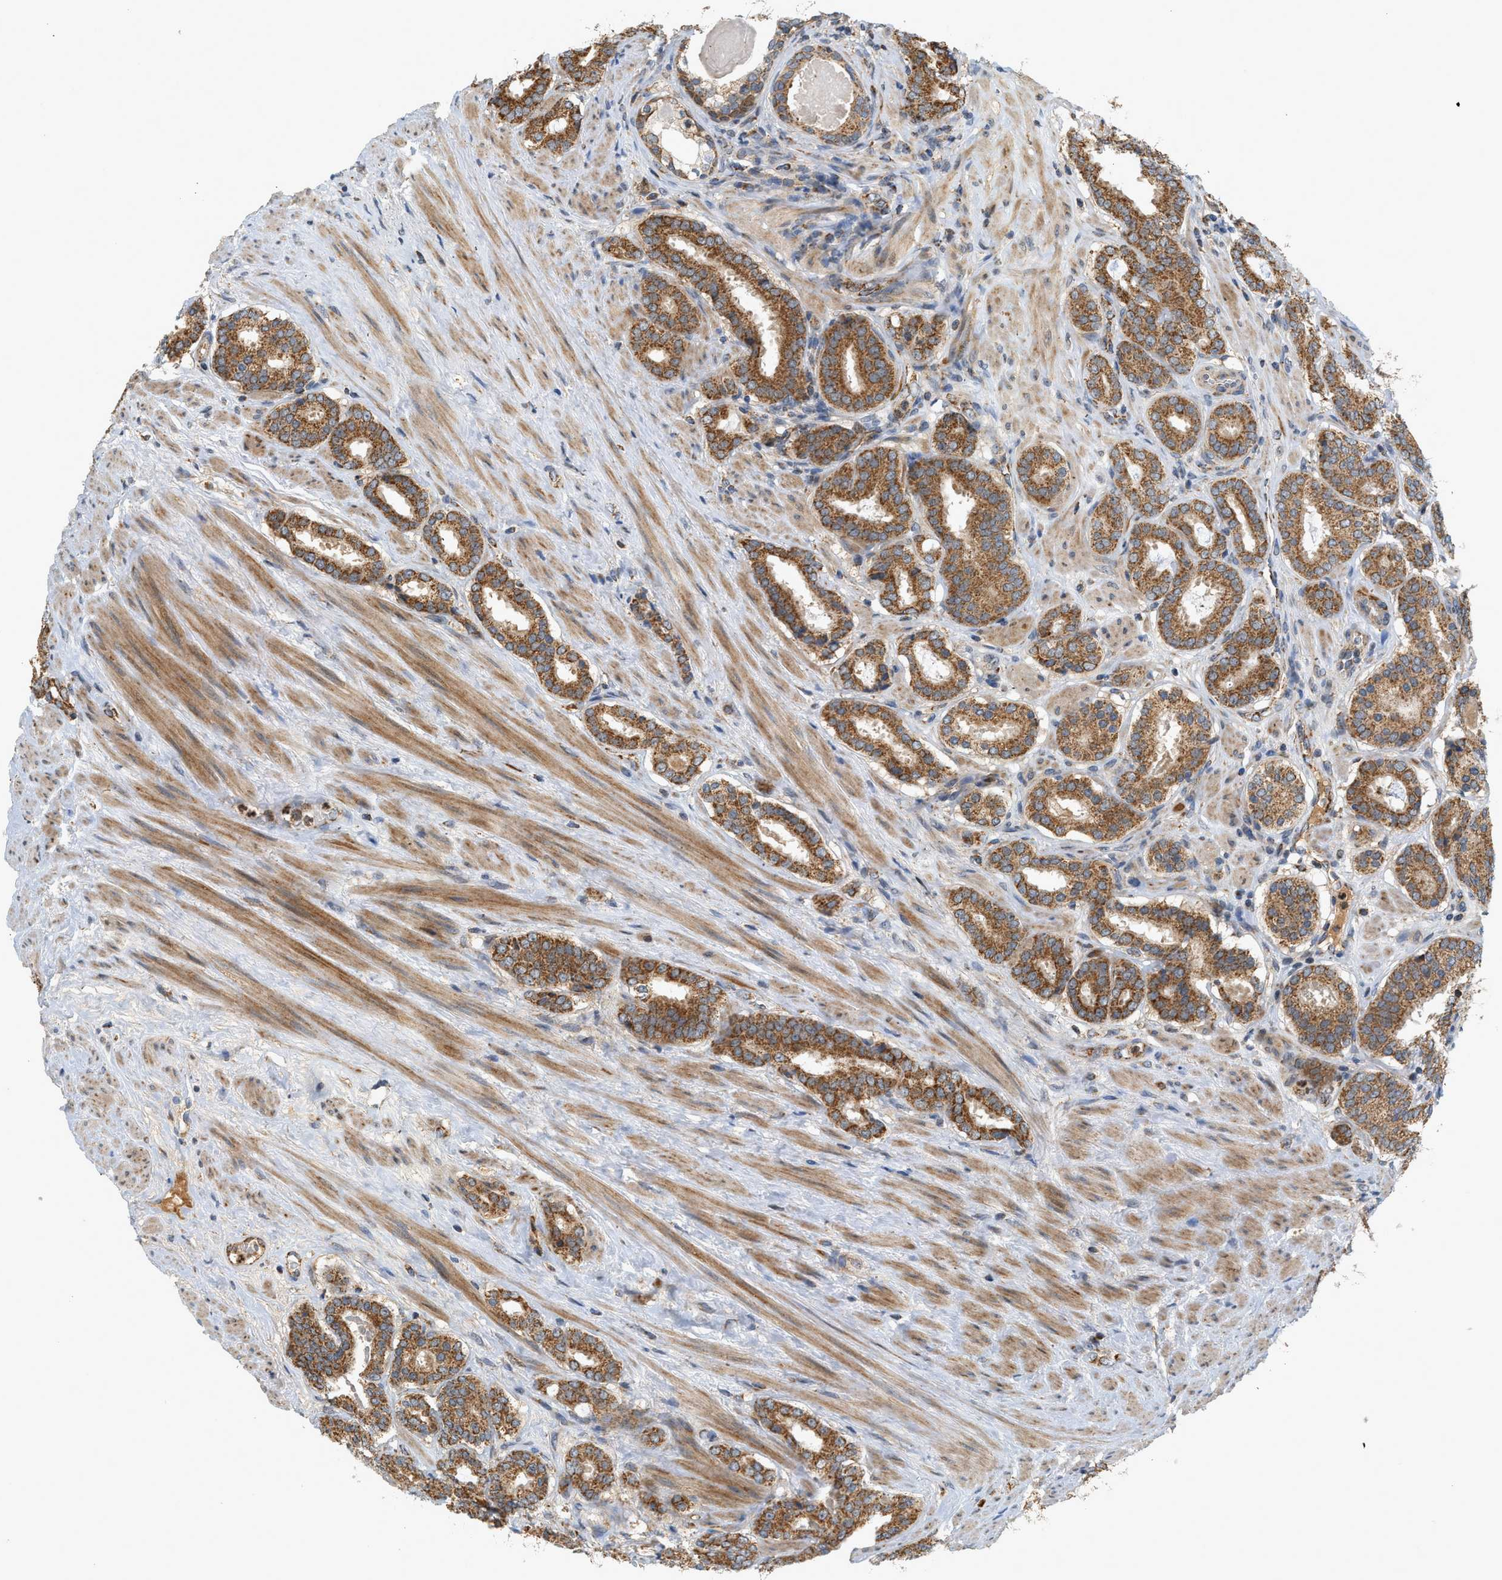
{"staining": {"intensity": "strong", "quantity": ">75%", "location": "cytoplasmic/membranous"}, "tissue": "prostate cancer", "cell_type": "Tumor cells", "image_type": "cancer", "snomed": [{"axis": "morphology", "description": "Adenocarcinoma, Low grade"}, {"axis": "topography", "description": "Prostate"}], "caption": "Protein staining by immunohistochemistry (IHC) displays strong cytoplasmic/membranous expression in approximately >75% of tumor cells in prostate cancer. (IHC, brightfield microscopy, high magnification).", "gene": "MCU", "patient": {"sex": "male", "age": 69}}